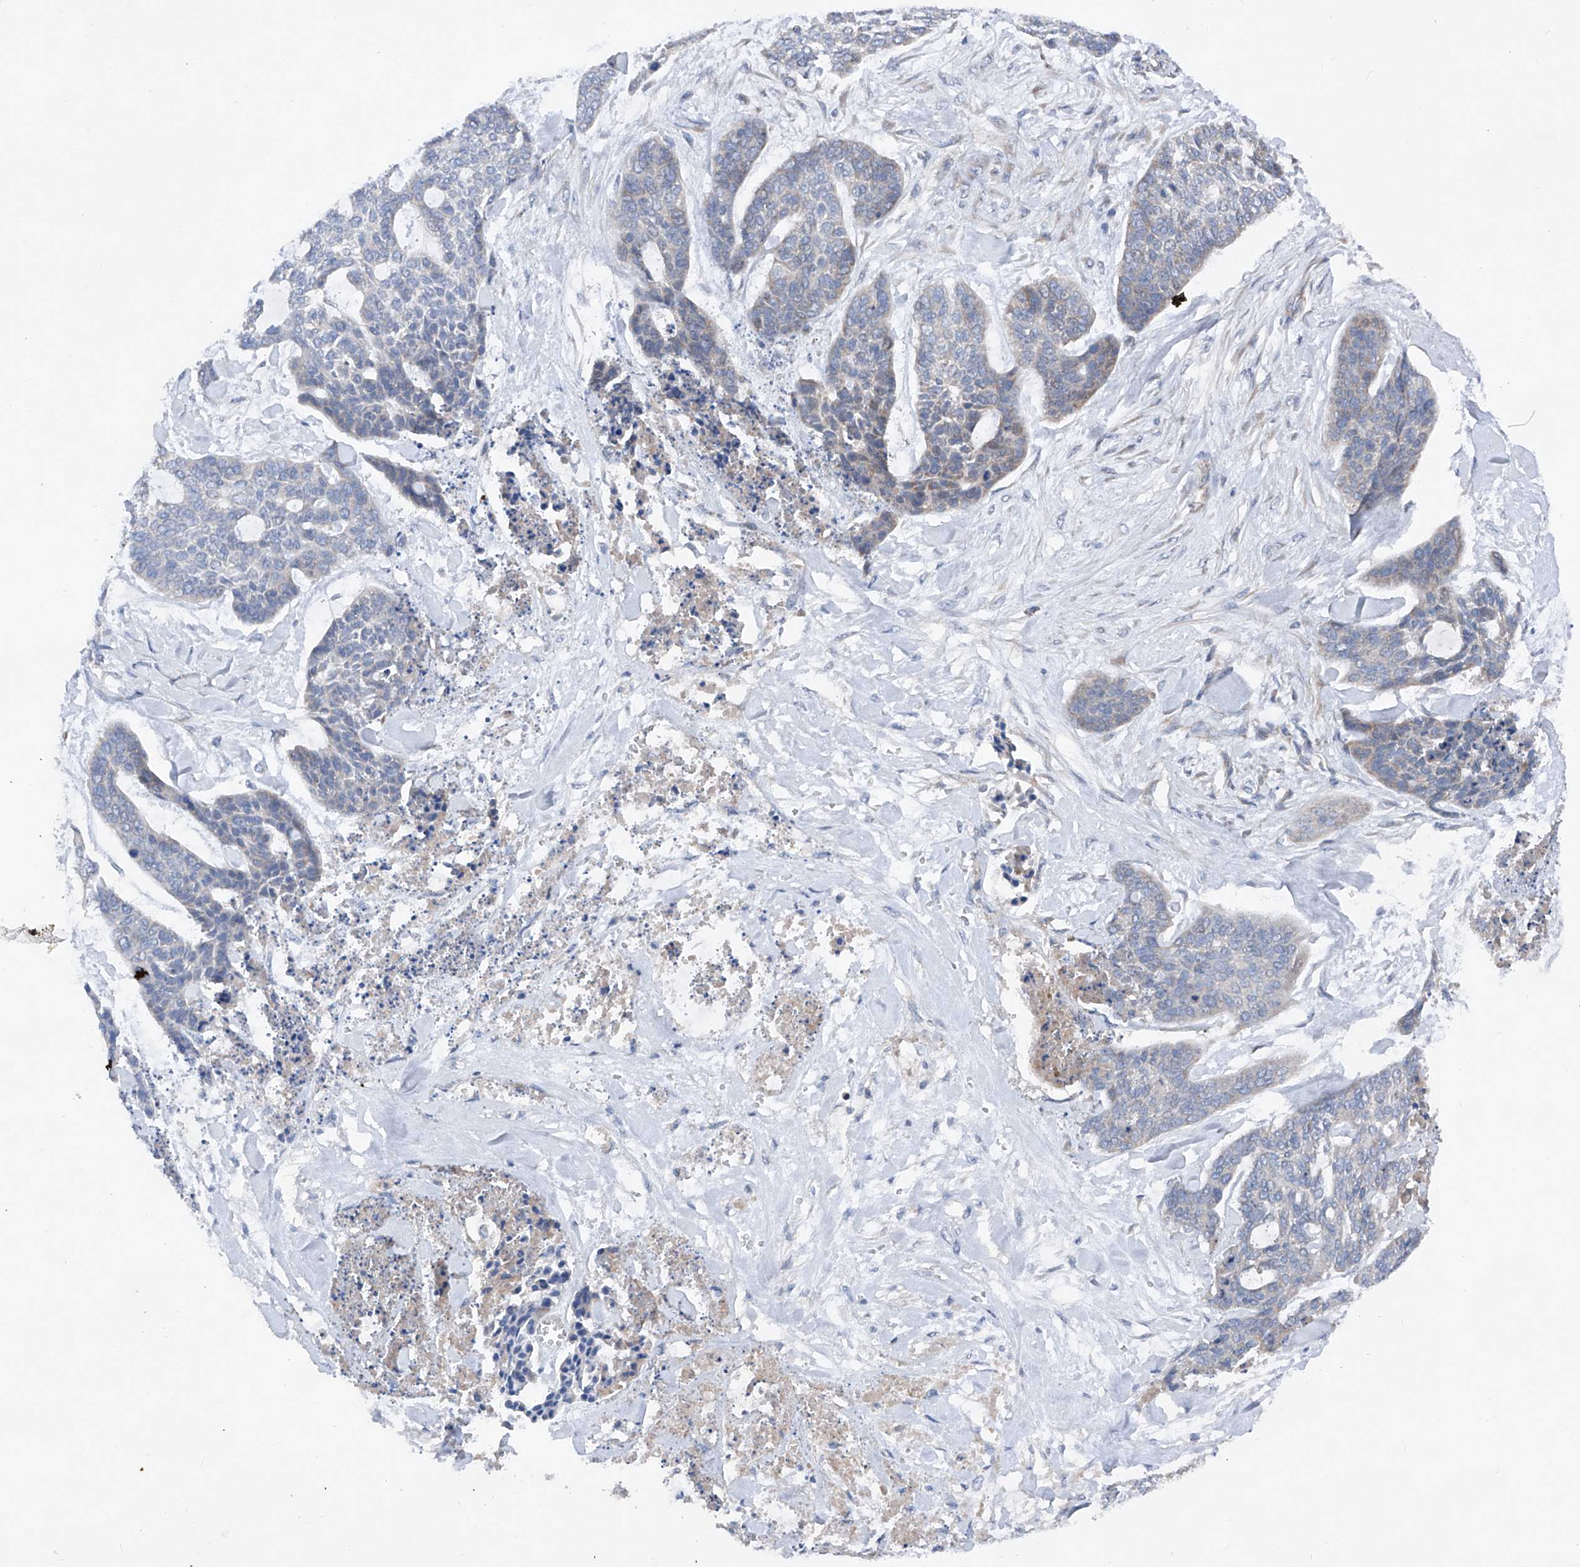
{"staining": {"intensity": "negative", "quantity": "none", "location": "none"}, "tissue": "skin cancer", "cell_type": "Tumor cells", "image_type": "cancer", "snomed": [{"axis": "morphology", "description": "Basal cell carcinoma"}, {"axis": "topography", "description": "Skin"}], "caption": "Immunohistochemistry image of human basal cell carcinoma (skin) stained for a protein (brown), which reveals no positivity in tumor cells.", "gene": "DAD1", "patient": {"sex": "female", "age": 64}}